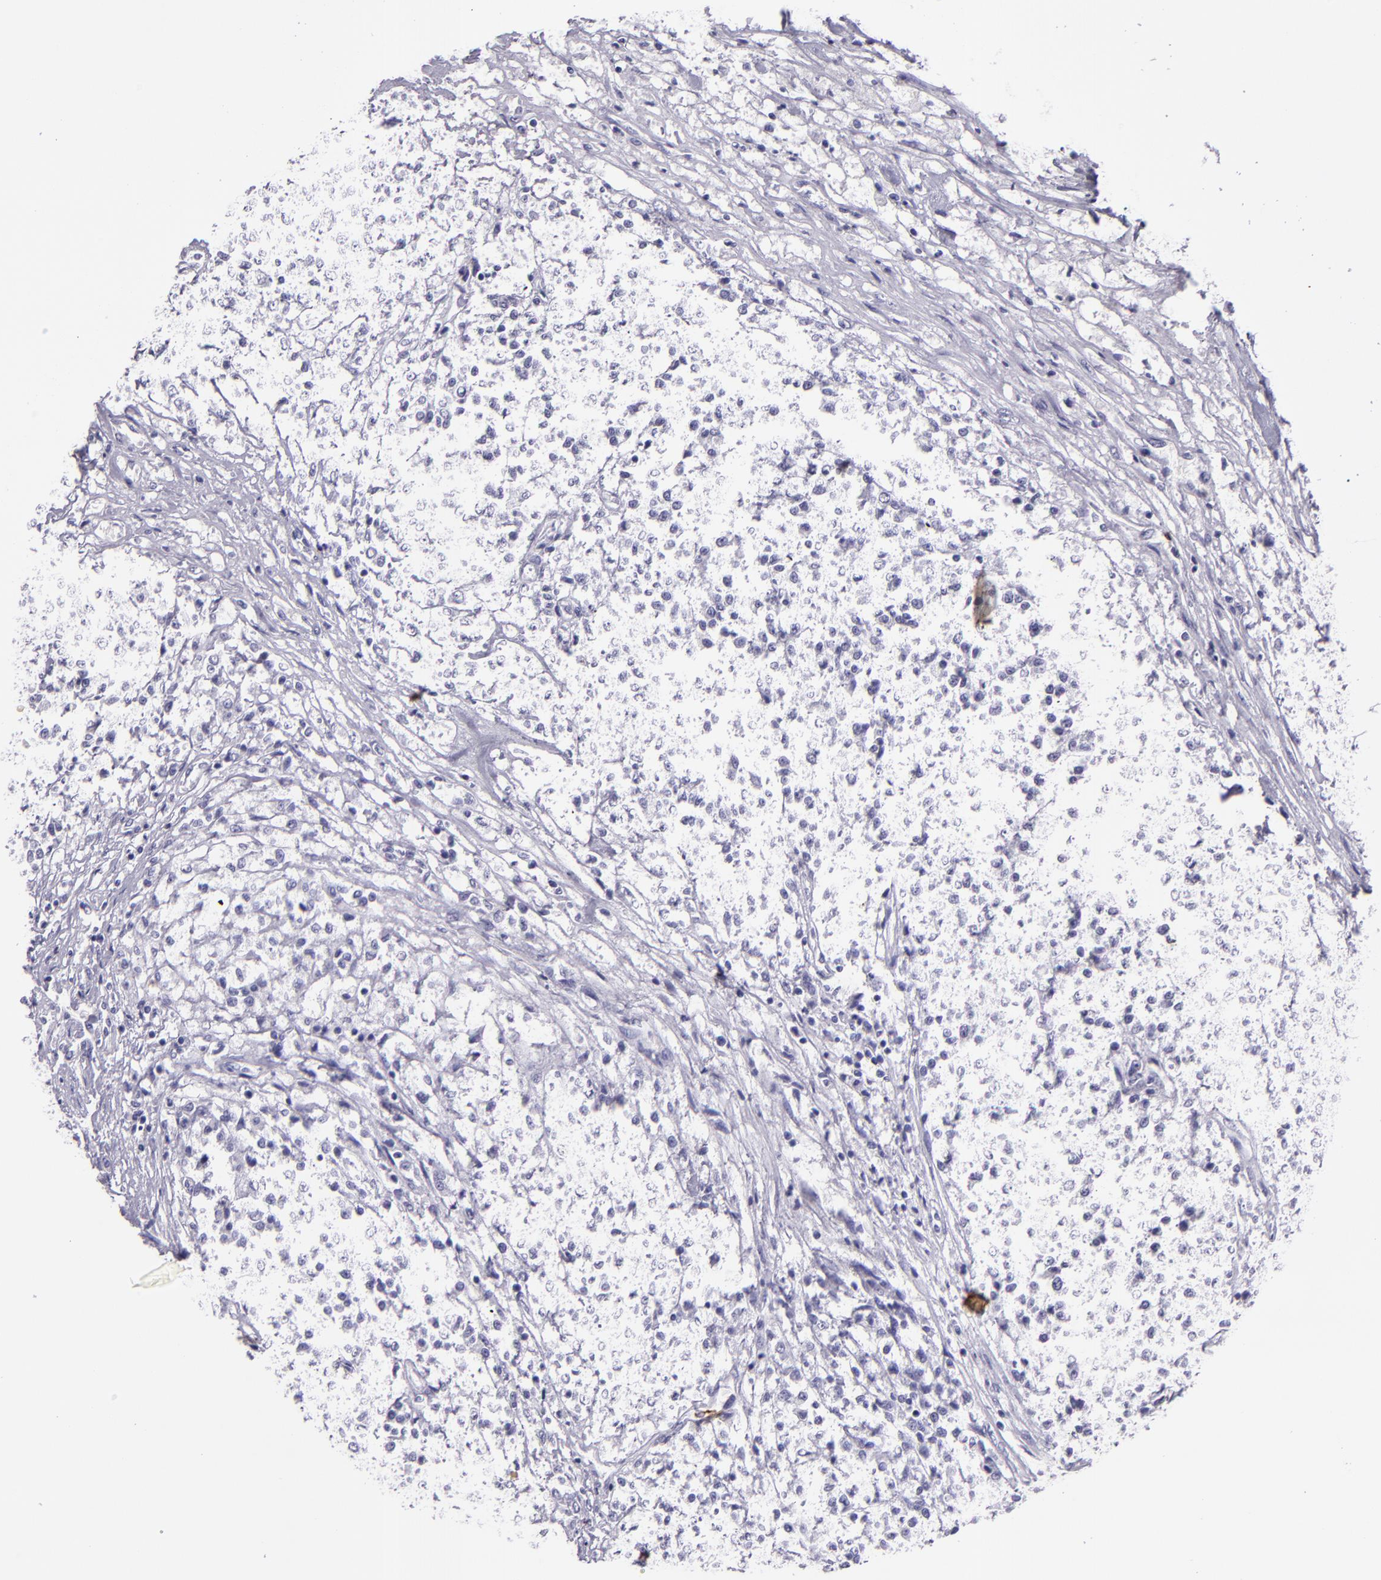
{"staining": {"intensity": "negative", "quantity": "none", "location": "none"}, "tissue": "testis cancer", "cell_type": "Tumor cells", "image_type": "cancer", "snomed": [{"axis": "morphology", "description": "Seminoma, NOS"}, {"axis": "topography", "description": "Testis"}], "caption": "Immunohistochemistry histopathology image of neoplastic tissue: human testis seminoma stained with DAB shows no significant protein positivity in tumor cells. (DAB IHC, high magnification).", "gene": "CR2", "patient": {"sex": "male", "age": 59}}